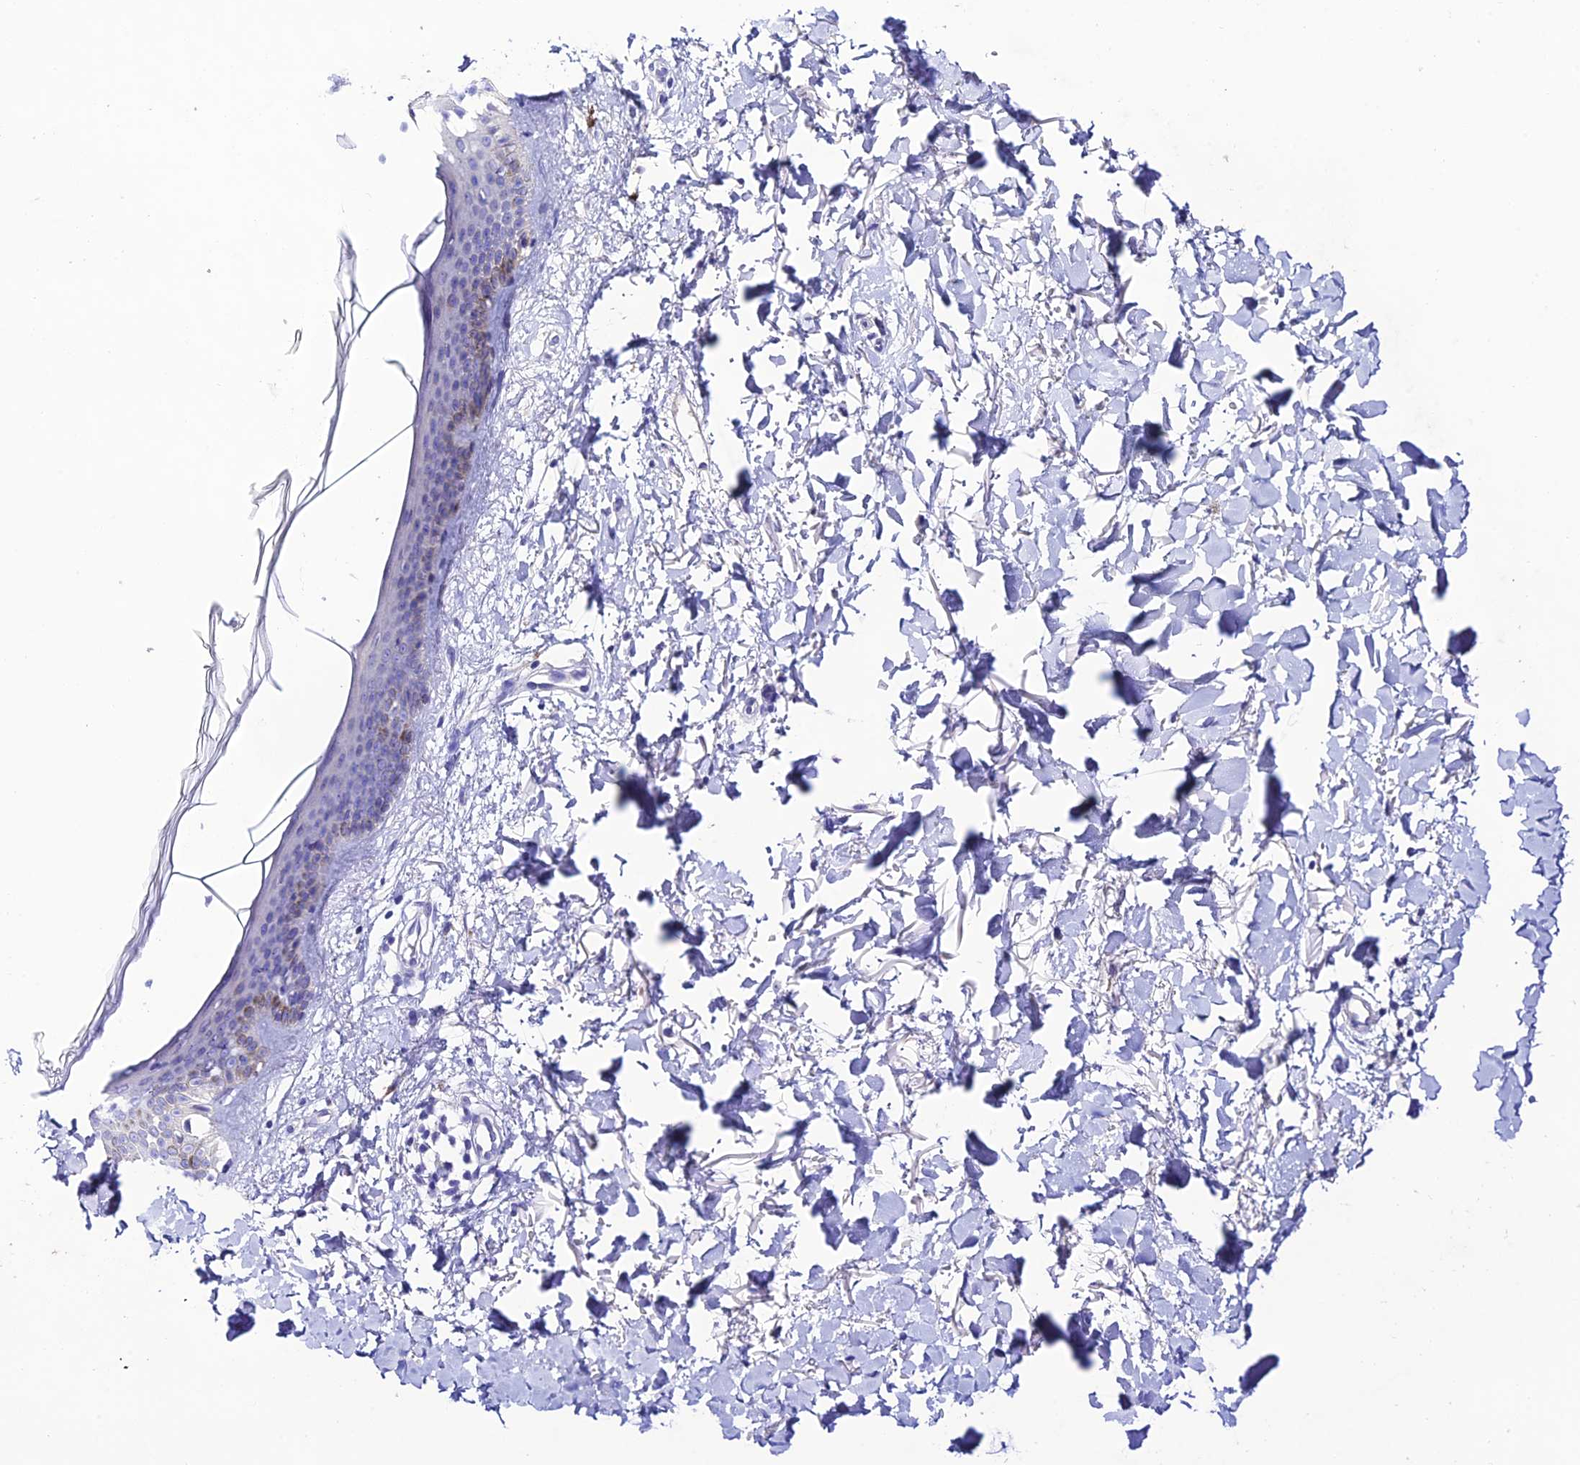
{"staining": {"intensity": "negative", "quantity": "none", "location": "none"}, "tissue": "skin", "cell_type": "Fibroblasts", "image_type": "normal", "snomed": [{"axis": "morphology", "description": "Normal tissue, NOS"}, {"axis": "topography", "description": "Skin"}], "caption": "Unremarkable skin was stained to show a protein in brown. There is no significant staining in fibroblasts. (IHC, brightfield microscopy, high magnification).", "gene": "NLRP6", "patient": {"sex": "female", "age": 58}}